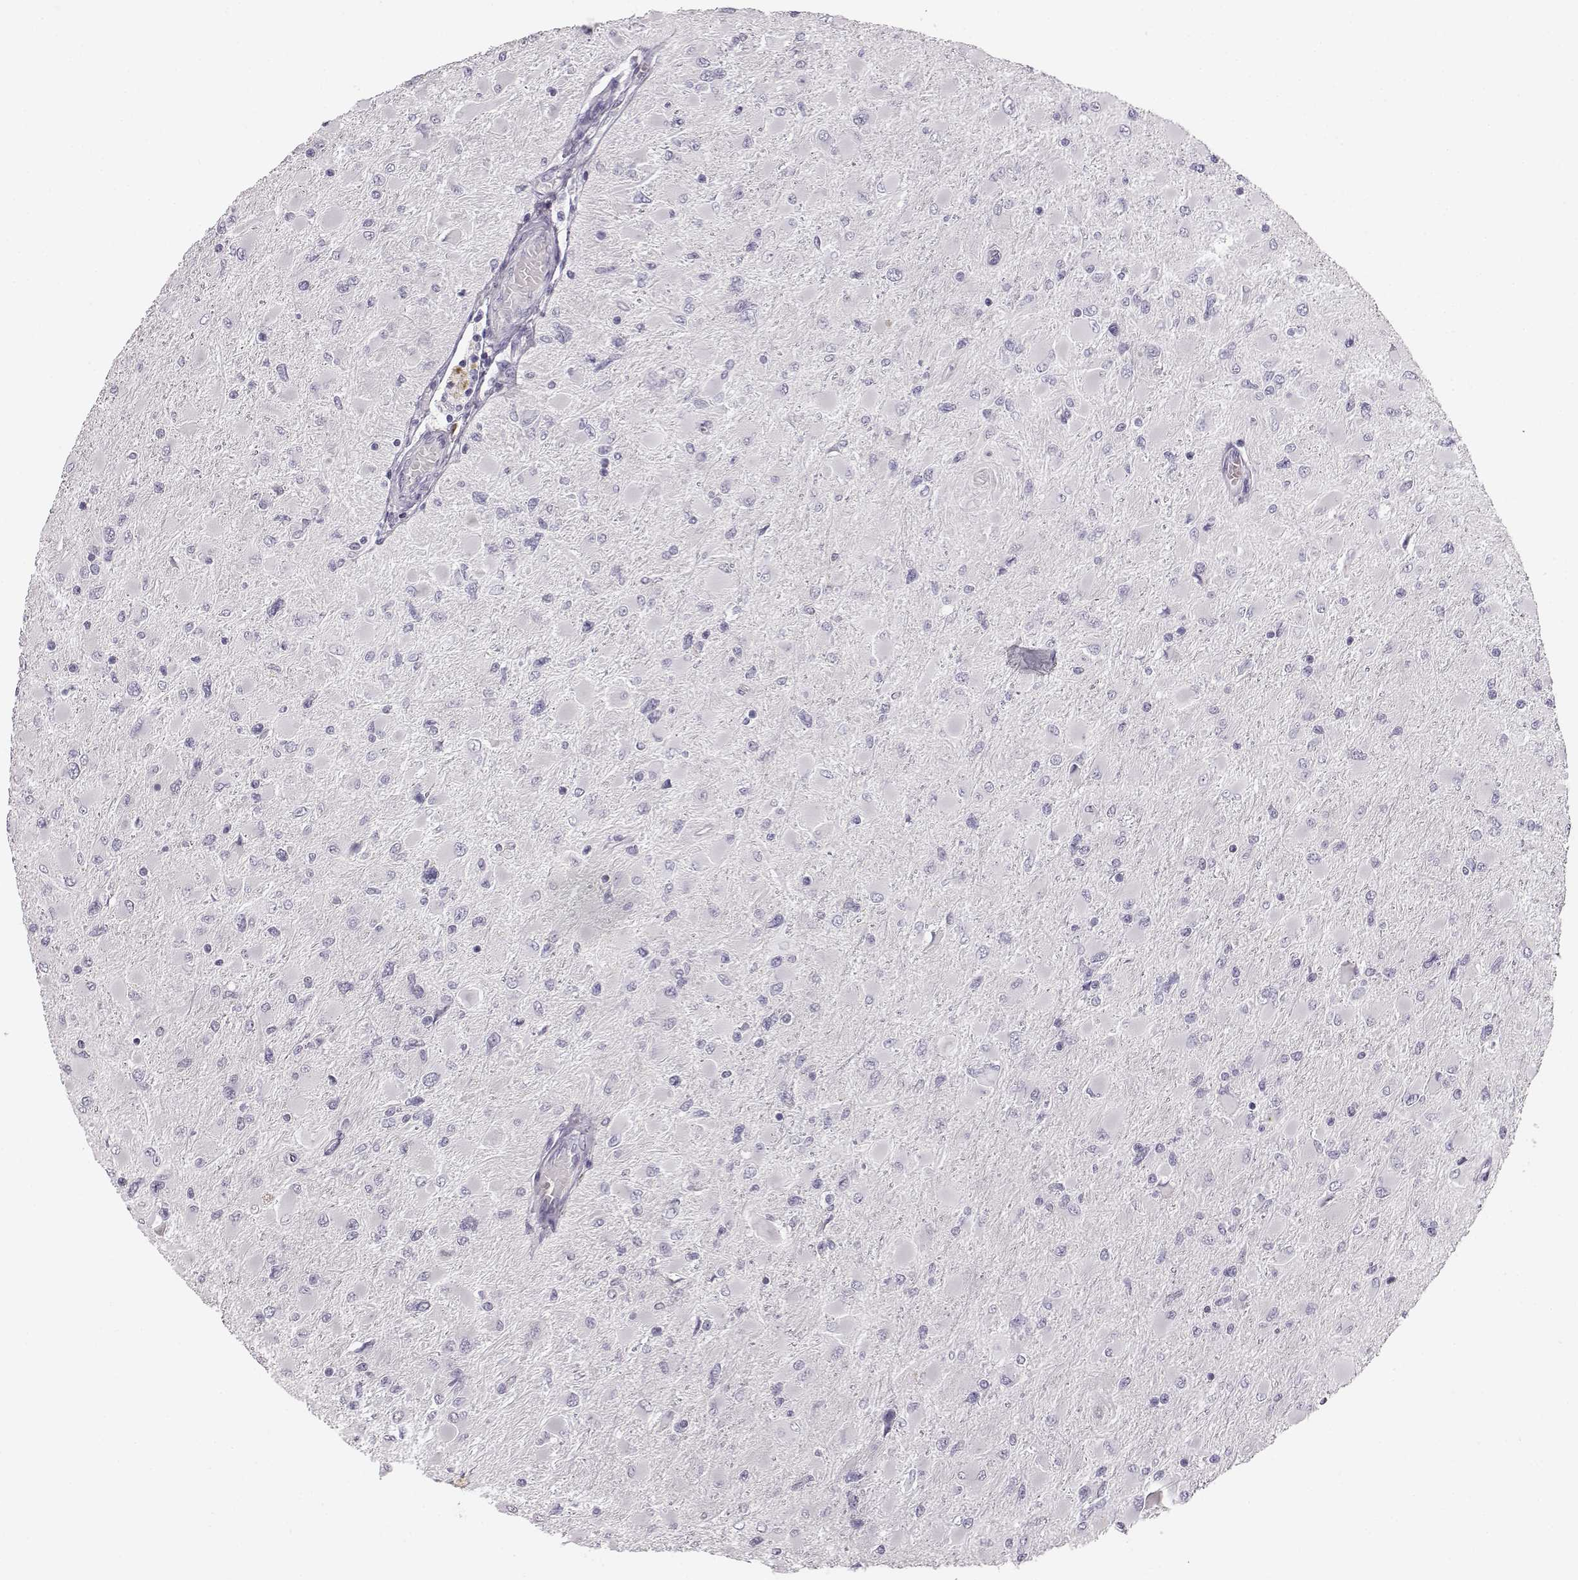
{"staining": {"intensity": "negative", "quantity": "none", "location": "none"}, "tissue": "glioma", "cell_type": "Tumor cells", "image_type": "cancer", "snomed": [{"axis": "morphology", "description": "Glioma, malignant, High grade"}, {"axis": "topography", "description": "Cerebral cortex"}], "caption": "Immunohistochemistry (IHC) image of high-grade glioma (malignant) stained for a protein (brown), which exhibits no staining in tumor cells.", "gene": "KIAA0319", "patient": {"sex": "female", "age": 36}}